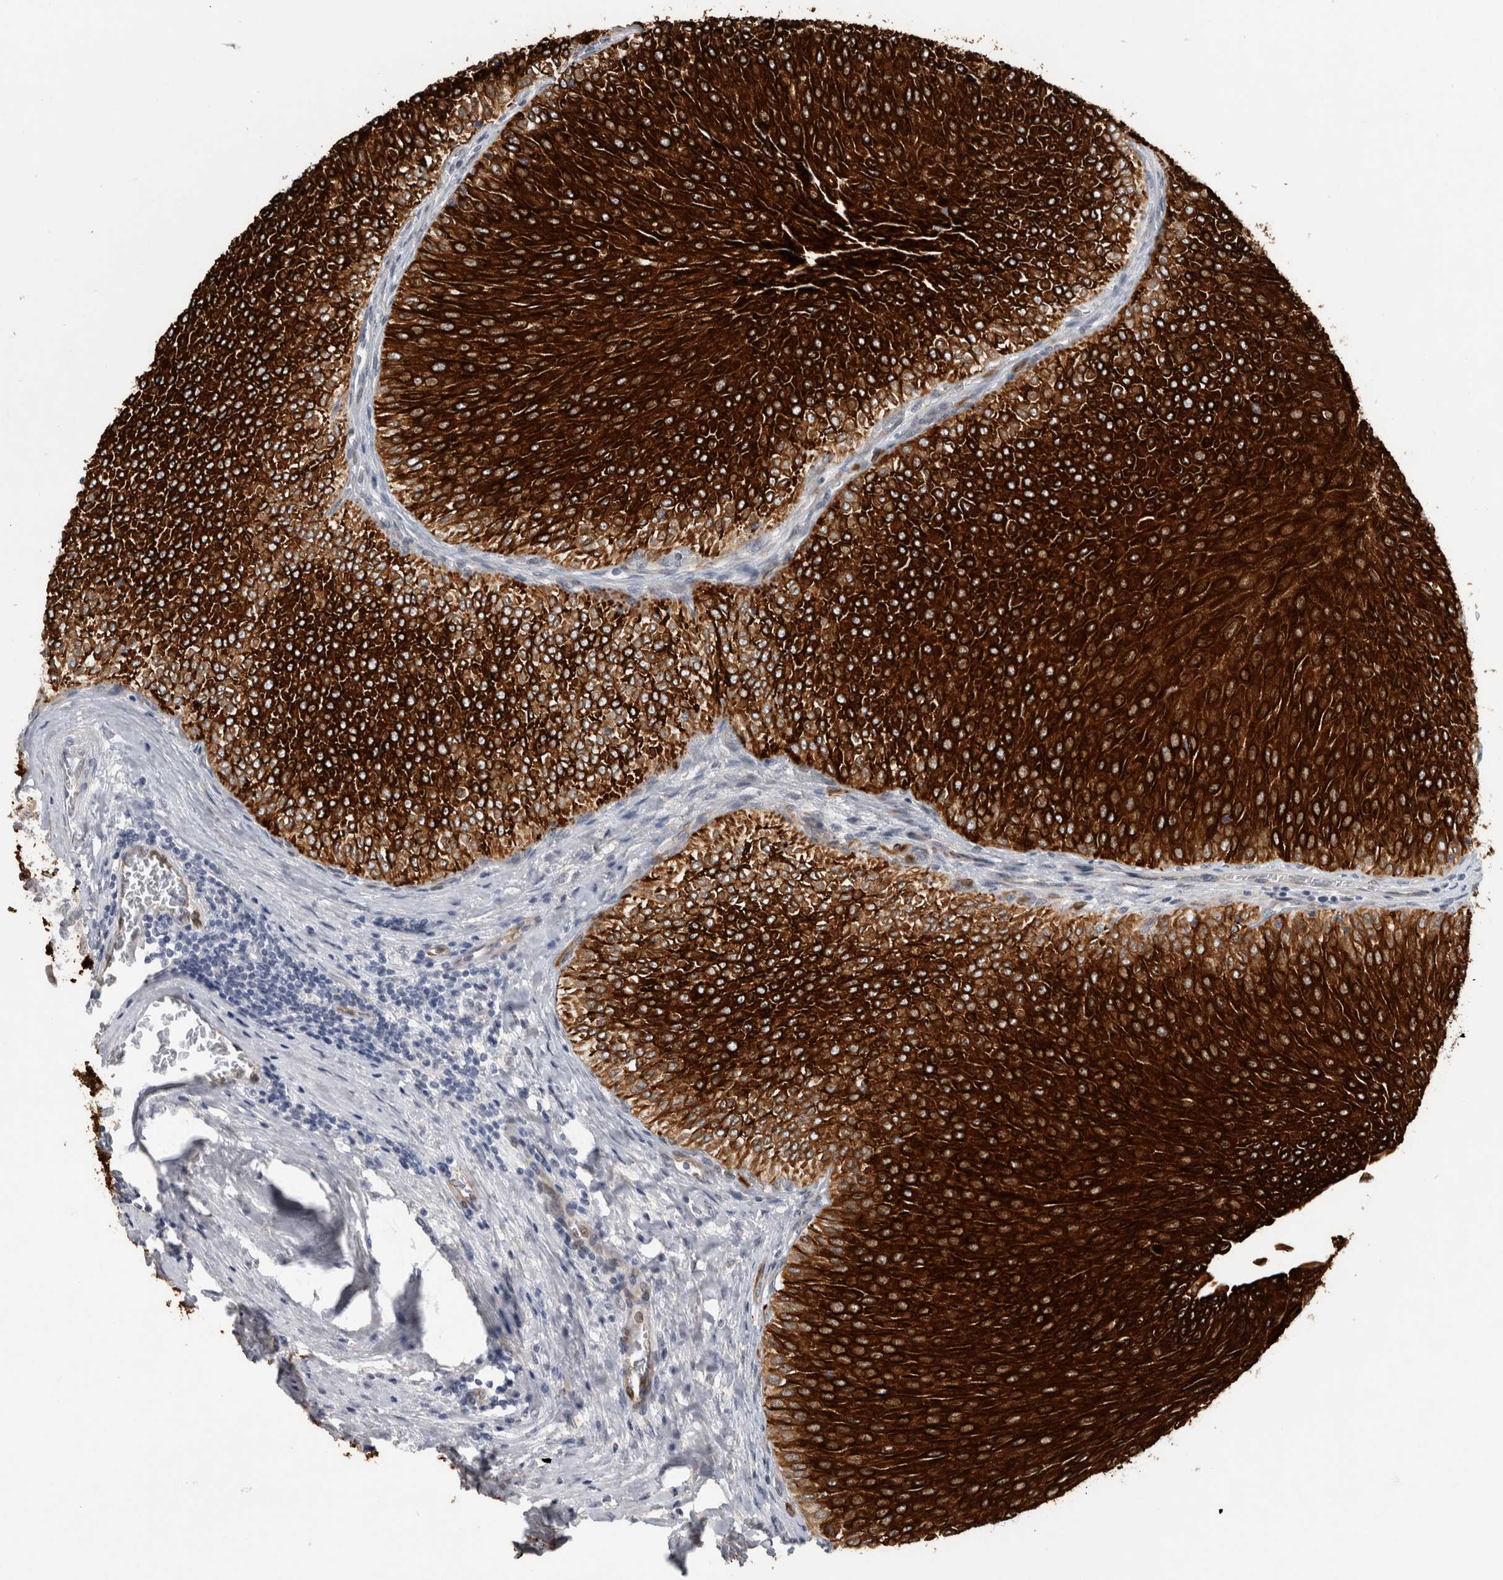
{"staining": {"intensity": "strong", "quantity": ">75%", "location": "cytoplasmic/membranous"}, "tissue": "urothelial cancer", "cell_type": "Tumor cells", "image_type": "cancer", "snomed": [{"axis": "morphology", "description": "Urothelial carcinoma, Low grade"}, {"axis": "topography", "description": "Urinary bladder"}], "caption": "Urothelial cancer was stained to show a protein in brown. There is high levels of strong cytoplasmic/membranous positivity in about >75% of tumor cells. The staining was performed using DAB to visualize the protein expression in brown, while the nuclei were stained in blue with hematoxylin (Magnification: 20x).", "gene": "PRXL2A", "patient": {"sex": "male", "age": 78}}